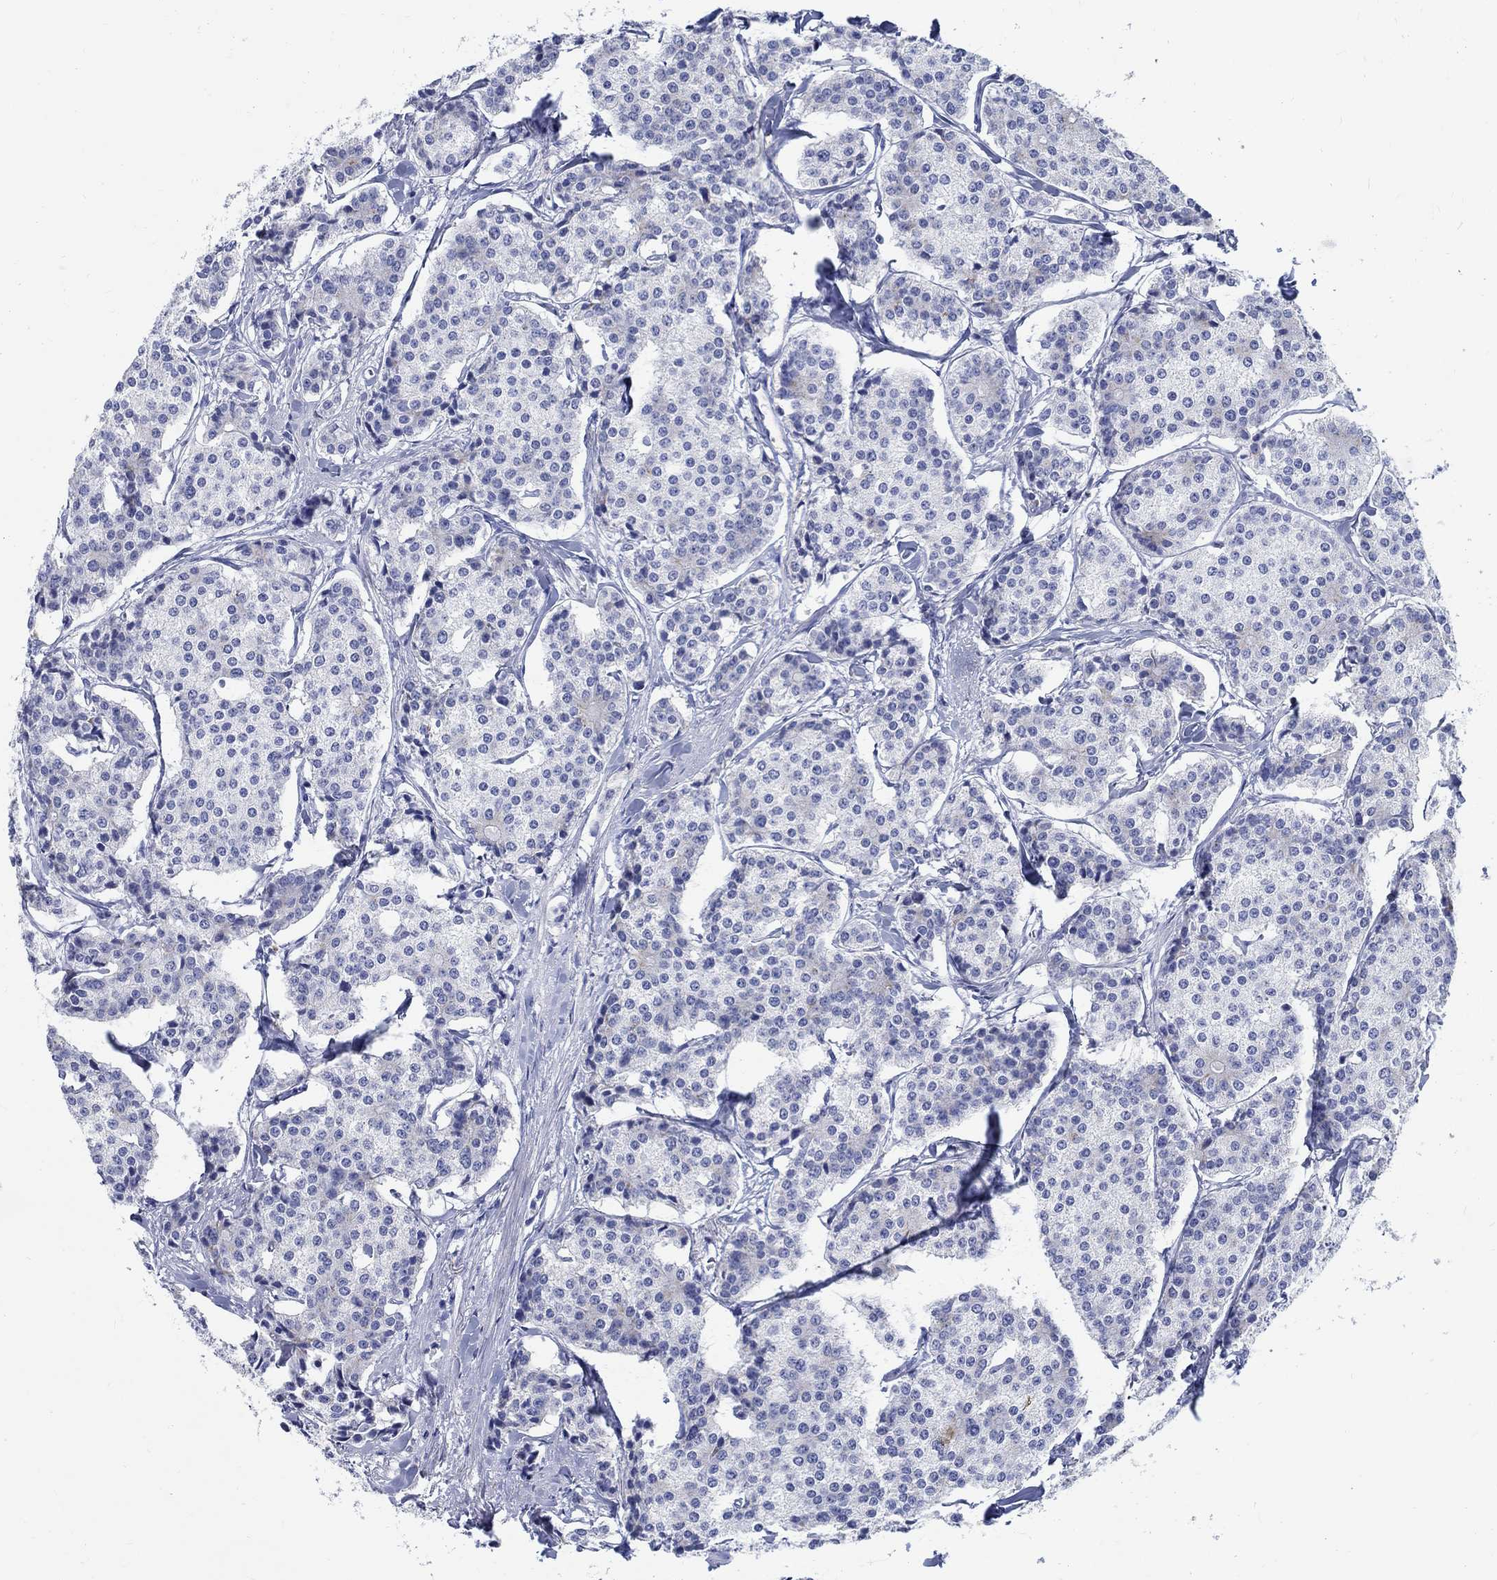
{"staining": {"intensity": "negative", "quantity": "none", "location": "none"}, "tissue": "carcinoid", "cell_type": "Tumor cells", "image_type": "cancer", "snomed": [{"axis": "morphology", "description": "Carcinoid, malignant, NOS"}, {"axis": "topography", "description": "Small intestine"}], "caption": "Immunohistochemistry histopathology image of neoplastic tissue: carcinoid stained with DAB (3,3'-diaminobenzidine) reveals no significant protein positivity in tumor cells. (Immunohistochemistry, brightfield microscopy, high magnification).", "gene": "SOX2", "patient": {"sex": "female", "age": 65}}